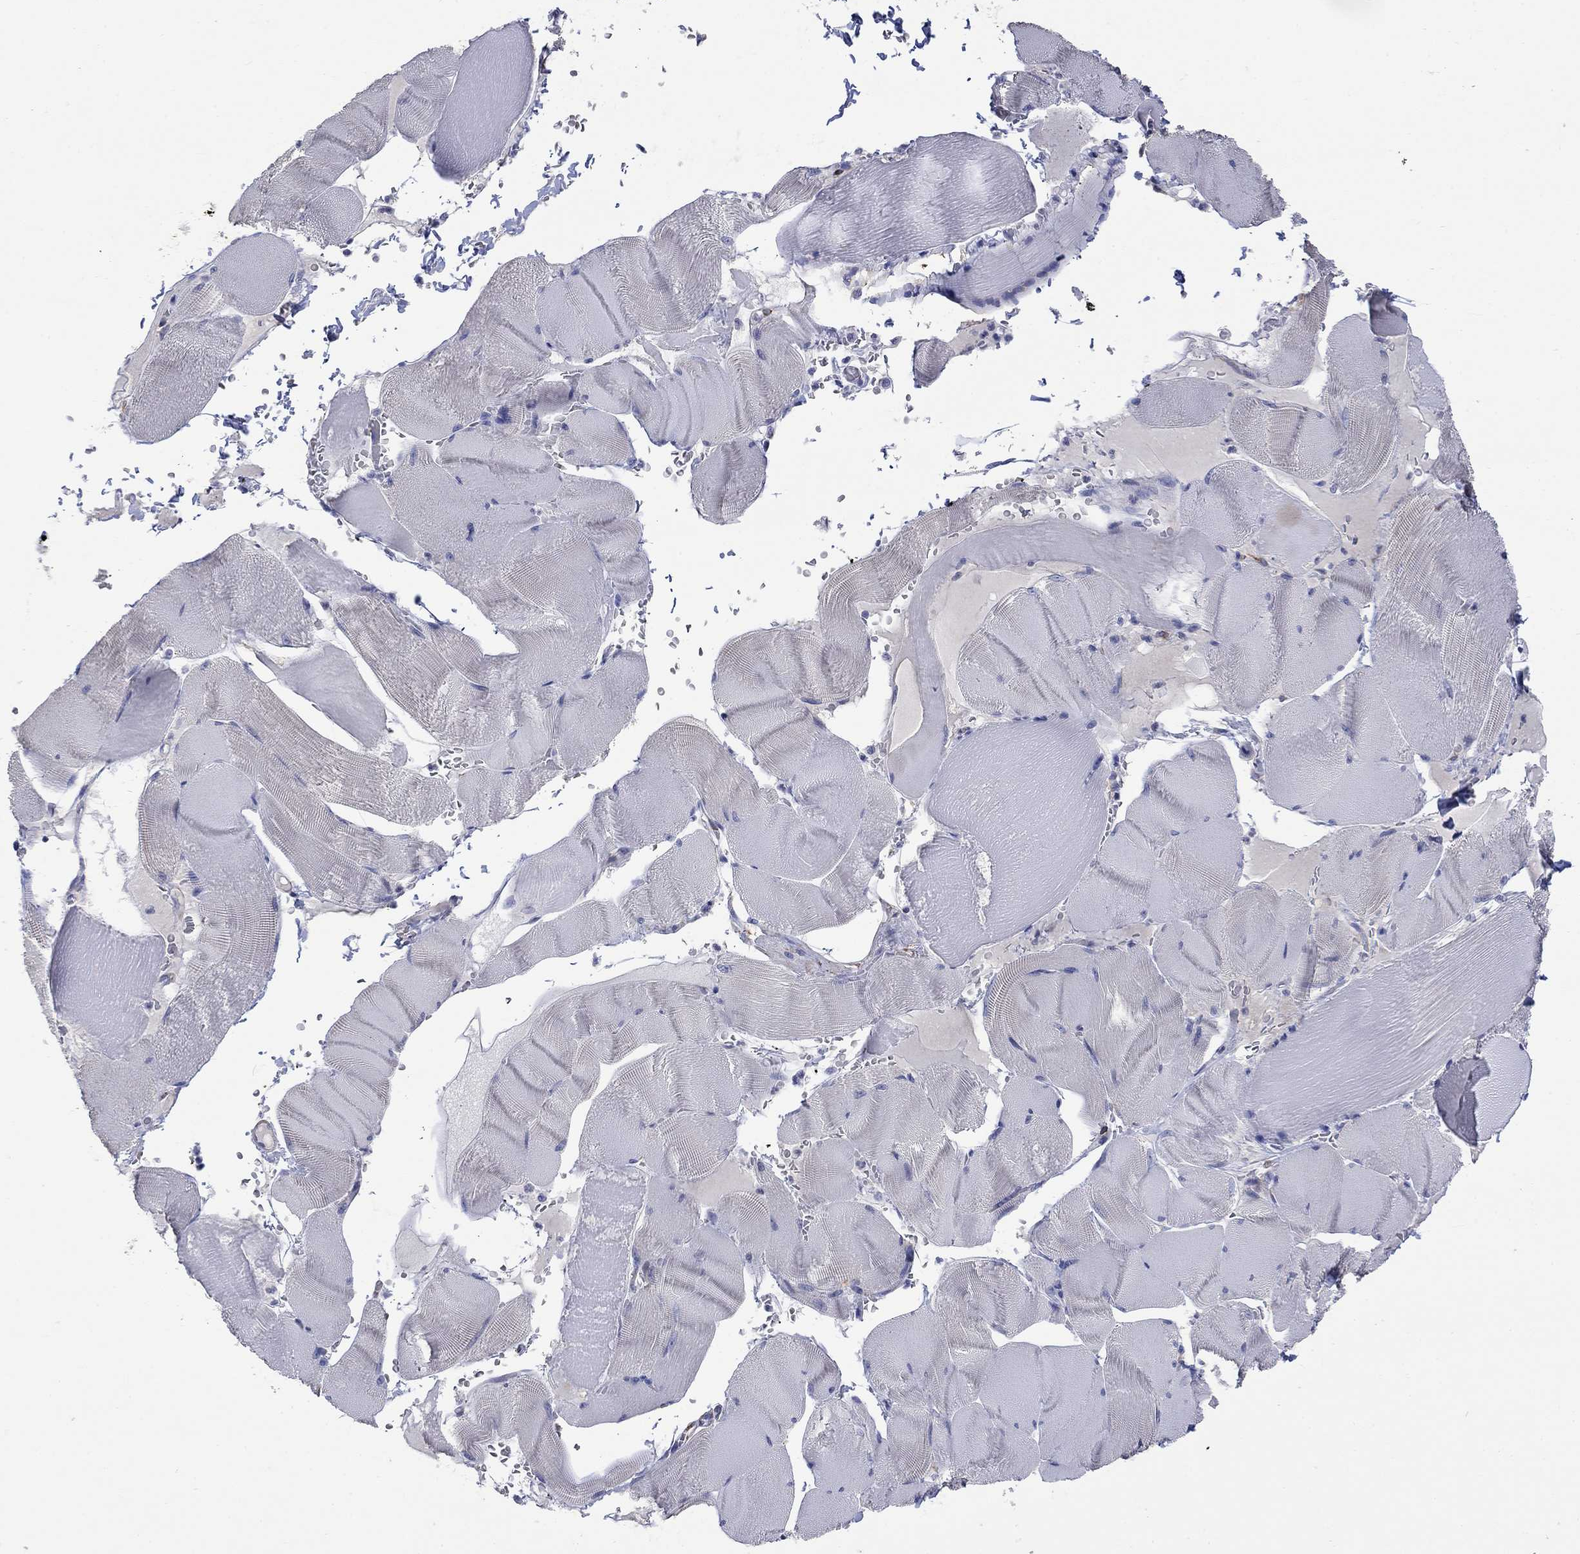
{"staining": {"intensity": "negative", "quantity": "none", "location": "none"}, "tissue": "skeletal muscle", "cell_type": "Myocytes", "image_type": "normal", "snomed": [{"axis": "morphology", "description": "Normal tissue, NOS"}, {"axis": "topography", "description": "Skeletal muscle"}], "caption": "Skeletal muscle stained for a protein using immunohistochemistry displays no staining myocytes.", "gene": "PTPRZ1", "patient": {"sex": "male", "age": 56}}